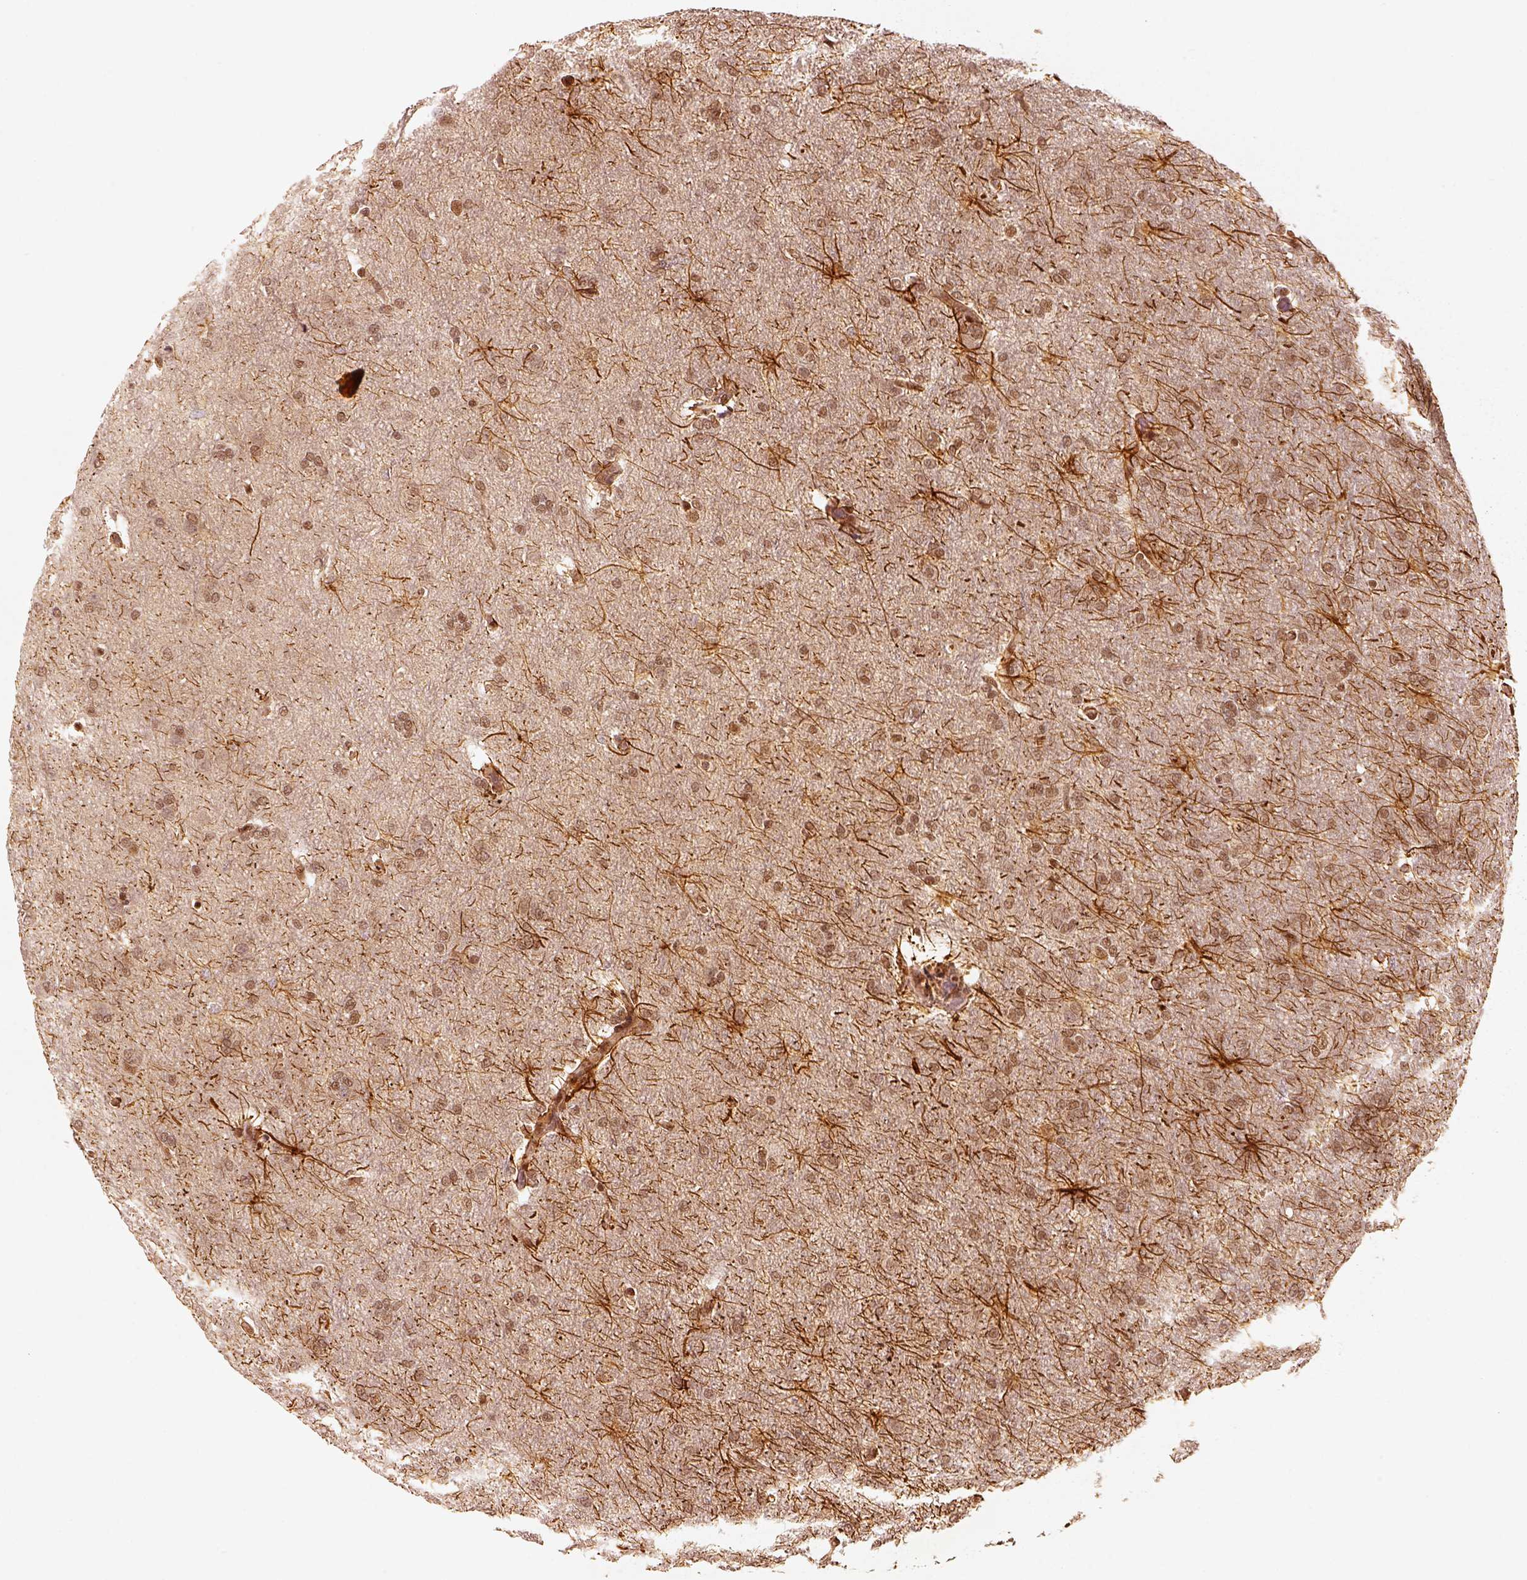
{"staining": {"intensity": "moderate", "quantity": ">75%", "location": "cytoplasmic/membranous"}, "tissue": "glioma", "cell_type": "Tumor cells", "image_type": "cancer", "snomed": [{"axis": "morphology", "description": "Glioma, malignant, High grade"}, {"axis": "topography", "description": "Brain"}], "caption": "The photomicrograph shows immunohistochemical staining of glioma. There is moderate cytoplasmic/membranous positivity is identified in about >75% of tumor cells. Immunohistochemistry stains the protein of interest in brown and the nuclei are stained blue.", "gene": "GMEB2", "patient": {"sex": "male", "age": 68}}